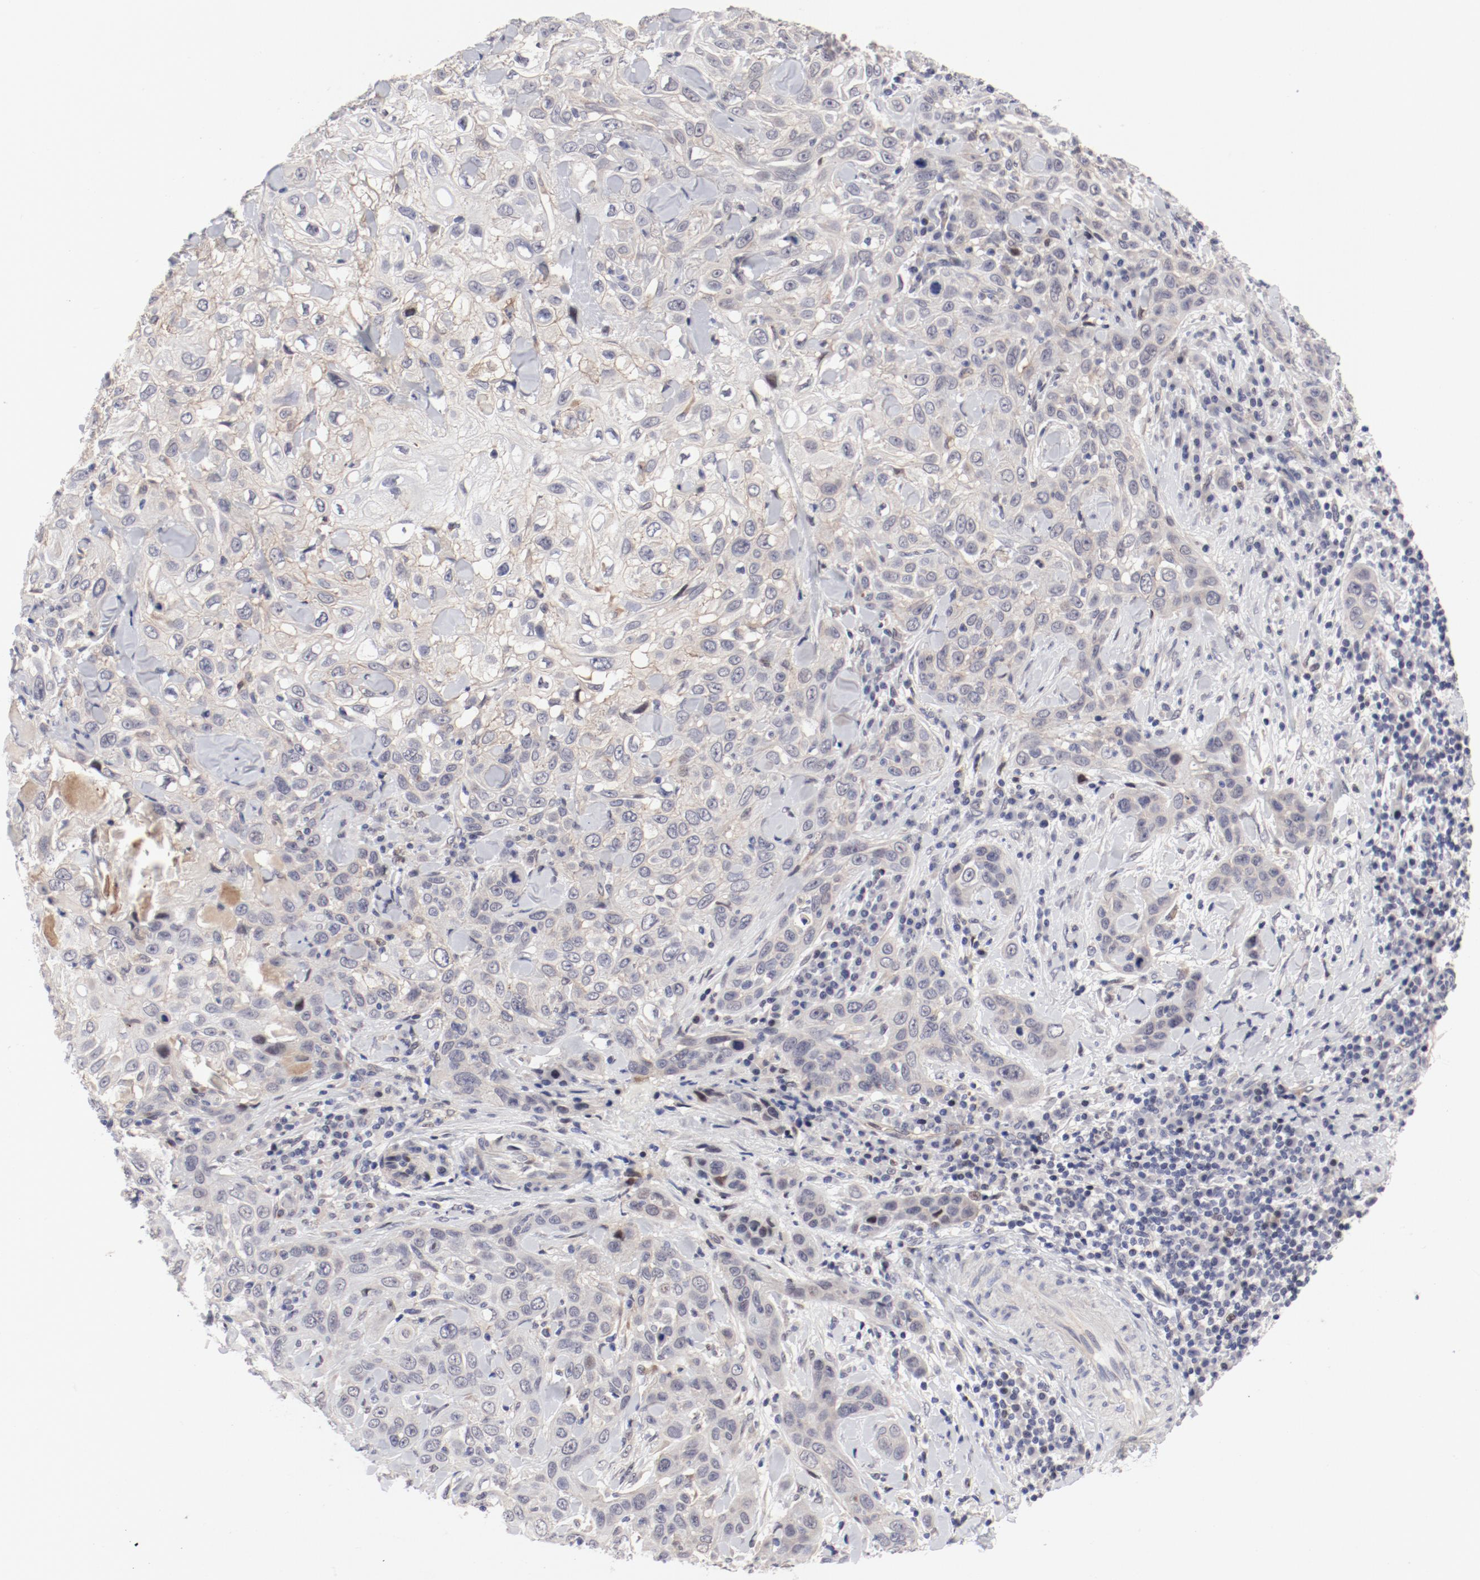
{"staining": {"intensity": "weak", "quantity": "<25%", "location": "cytoplasmic/membranous"}, "tissue": "skin cancer", "cell_type": "Tumor cells", "image_type": "cancer", "snomed": [{"axis": "morphology", "description": "Squamous cell carcinoma, NOS"}, {"axis": "topography", "description": "Skin"}], "caption": "Skin cancer (squamous cell carcinoma) stained for a protein using immunohistochemistry (IHC) demonstrates no staining tumor cells.", "gene": "FSCB", "patient": {"sex": "male", "age": 84}}